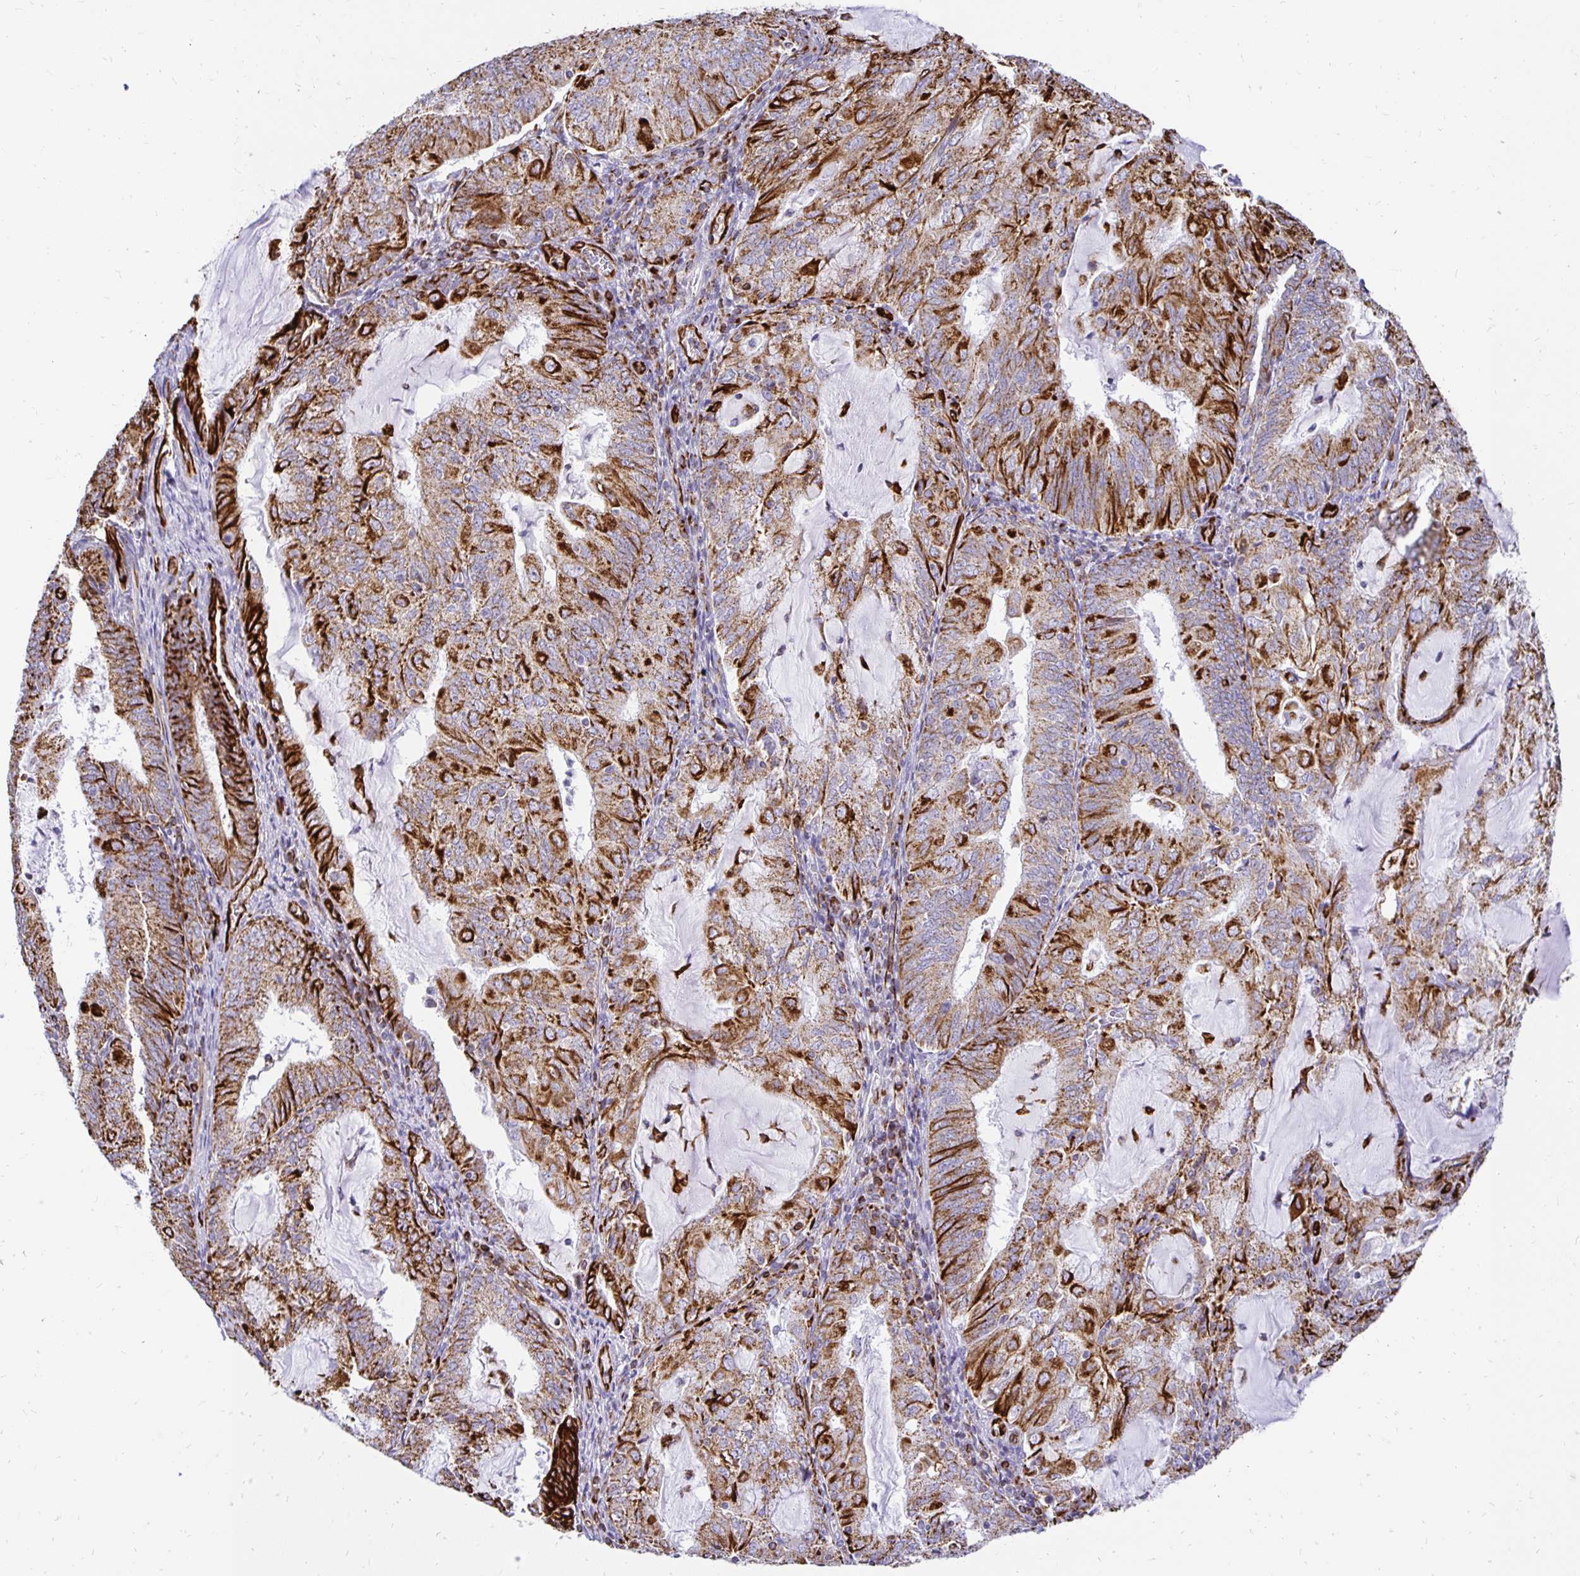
{"staining": {"intensity": "strong", "quantity": "25%-75%", "location": "cytoplasmic/membranous"}, "tissue": "endometrial cancer", "cell_type": "Tumor cells", "image_type": "cancer", "snomed": [{"axis": "morphology", "description": "Adenocarcinoma, NOS"}, {"axis": "topography", "description": "Endometrium"}], "caption": "Immunohistochemical staining of endometrial cancer (adenocarcinoma) exhibits high levels of strong cytoplasmic/membranous protein expression in approximately 25%-75% of tumor cells.", "gene": "PLAAT2", "patient": {"sex": "female", "age": 81}}